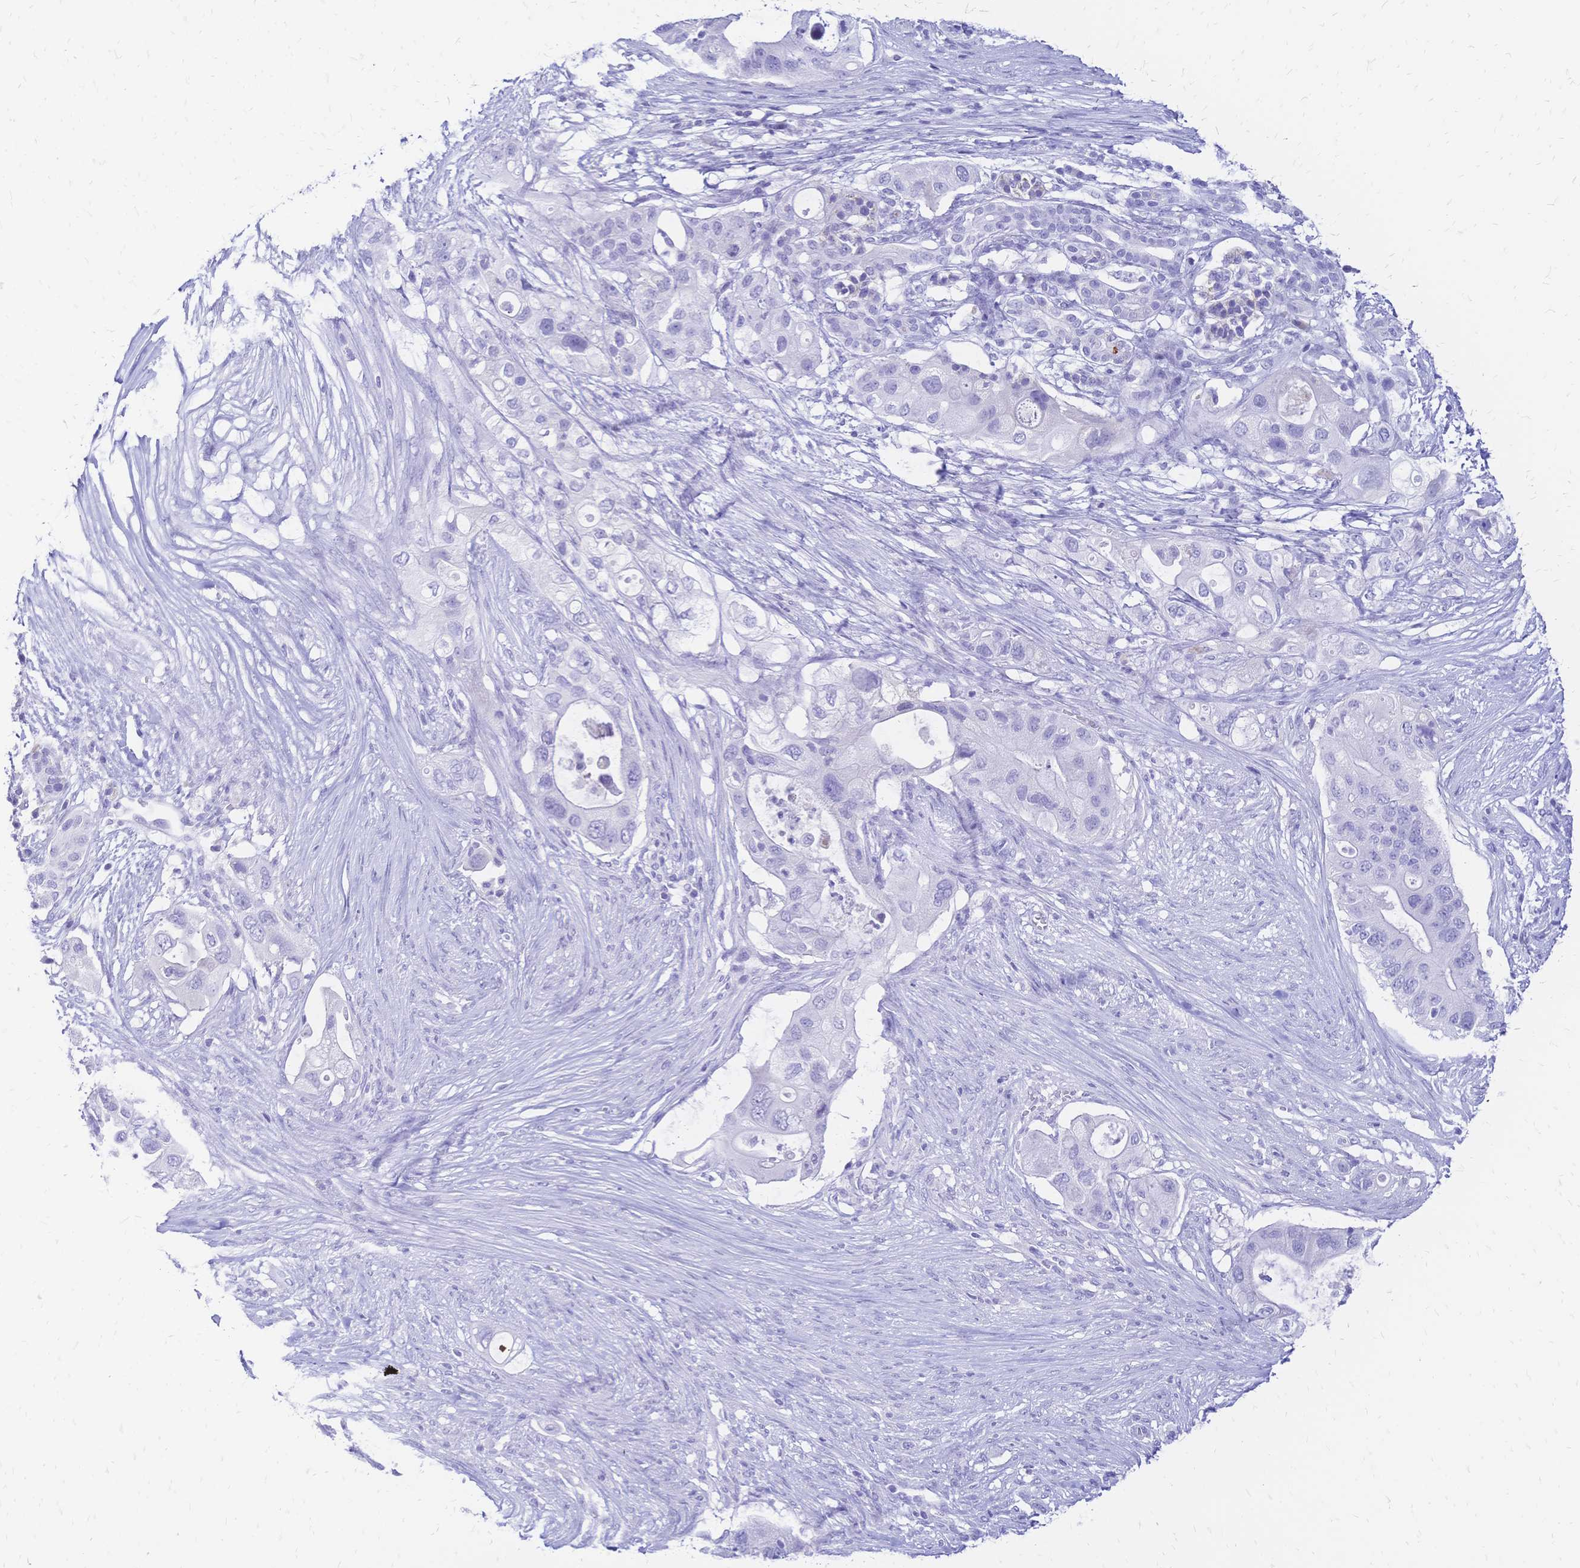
{"staining": {"intensity": "negative", "quantity": "none", "location": "none"}, "tissue": "pancreatic cancer", "cell_type": "Tumor cells", "image_type": "cancer", "snomed": [{"axis": "morphology", "description": "Adenocarcinoma, NOS"}, {"axis": "topography", "description": "Pancreas"}], "caption": "A high-resolution histopathology image shows immunohistochemistry staining of pancreatic cancer (adenocarcinoma), which shows no significant positivity in tumor cells.", "gene": "FA2H", "patient": {"sex": "female", "age": 72}}